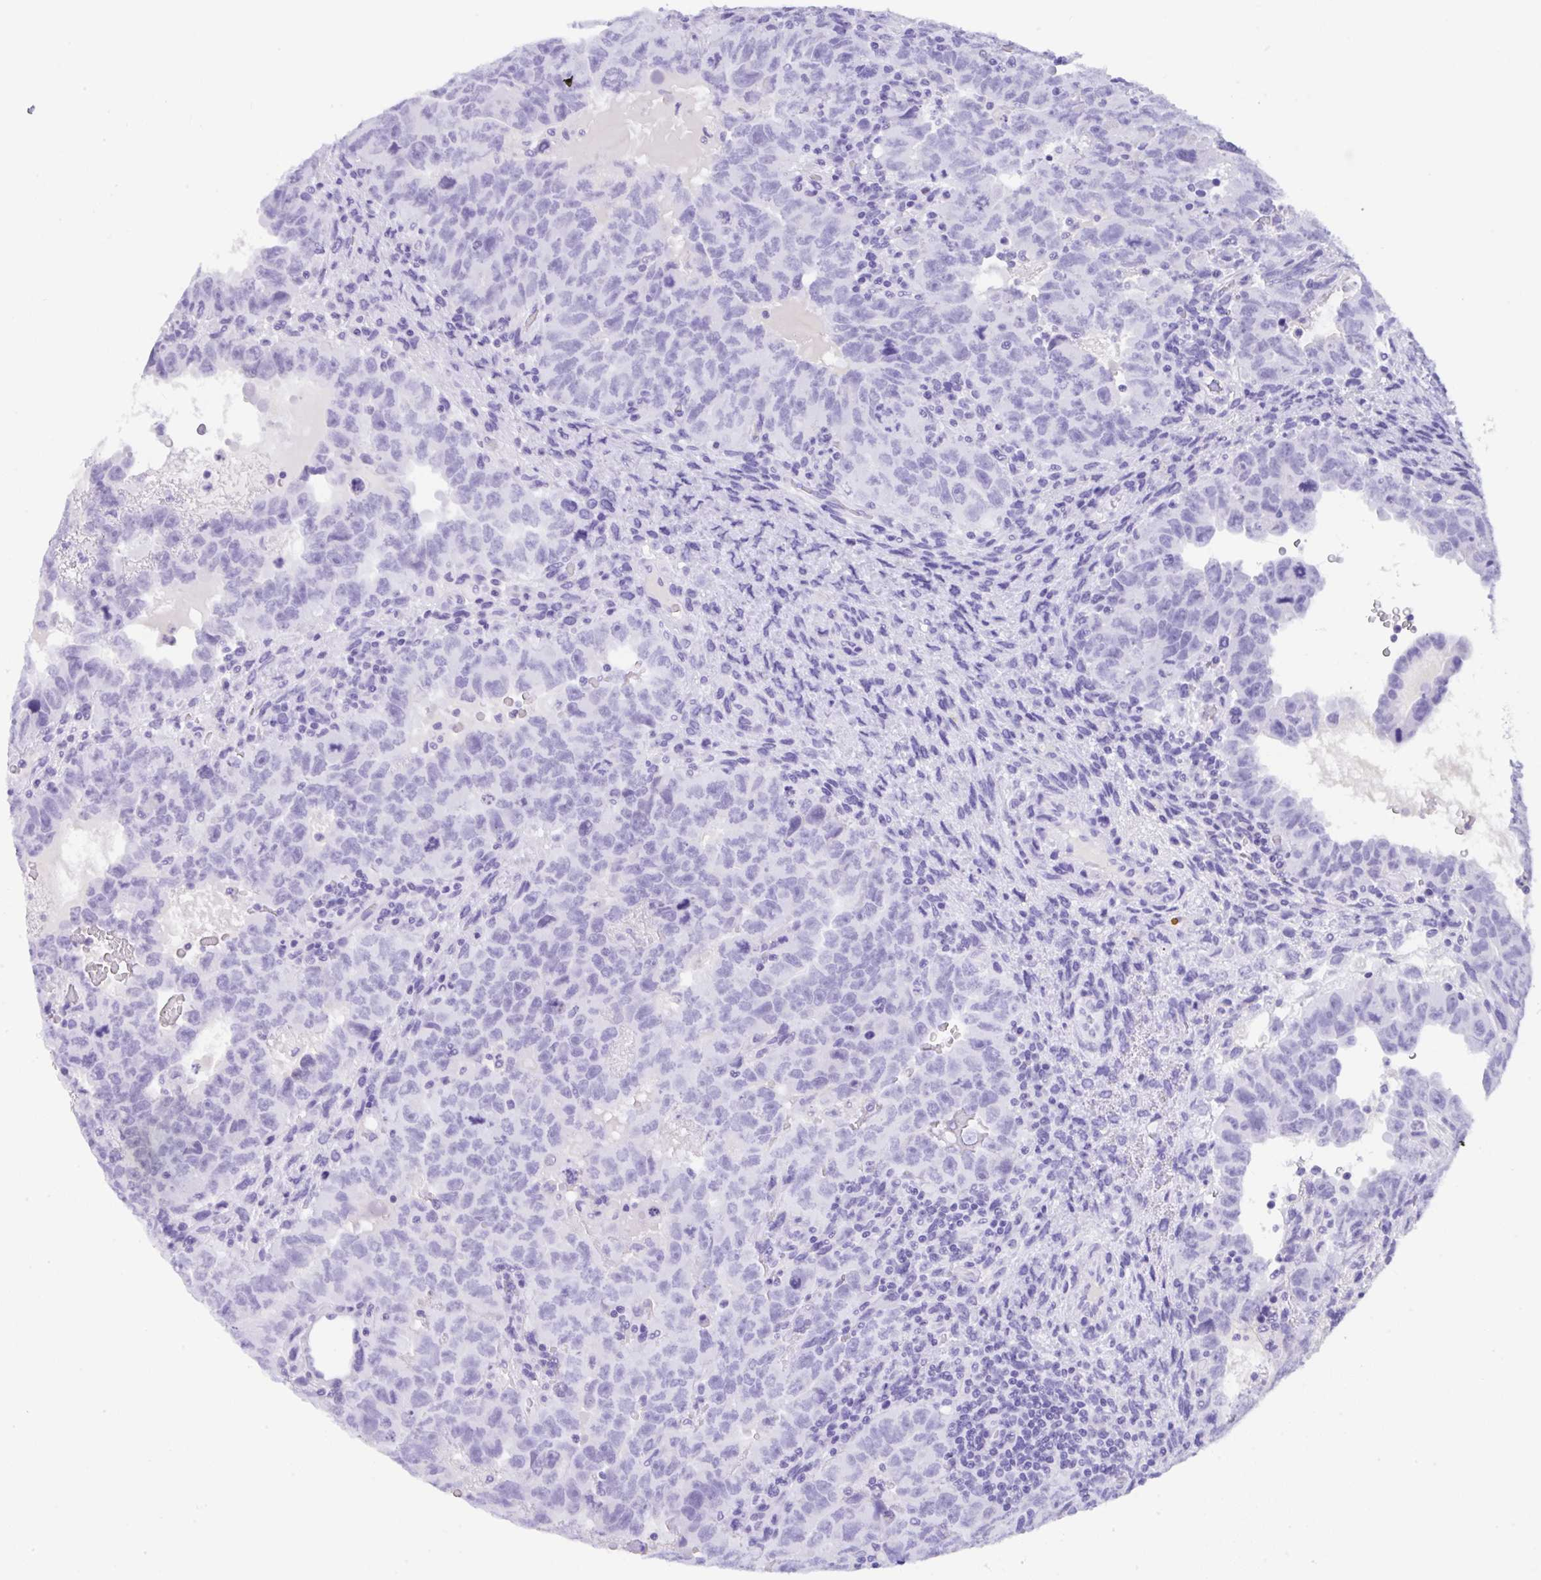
{"staining": {"intensity": "negative", "quantity": "none", "location": "none"}, "tissue": "testis cancer", "cell_type": "Tumor cells", "image_type": "cancer", "snomed": [{"axis": "morphology", "description": "Carcinoma, Embryonal, NOS"}, {"axis": "topography", "description": "Testis"}], "caption": "Human testis embryonal carcinoma stained for a protein using IHC reveals no staining in tumor cells.", "gene": "CPA1", "patient": {"sex": "male", "age": 24}}